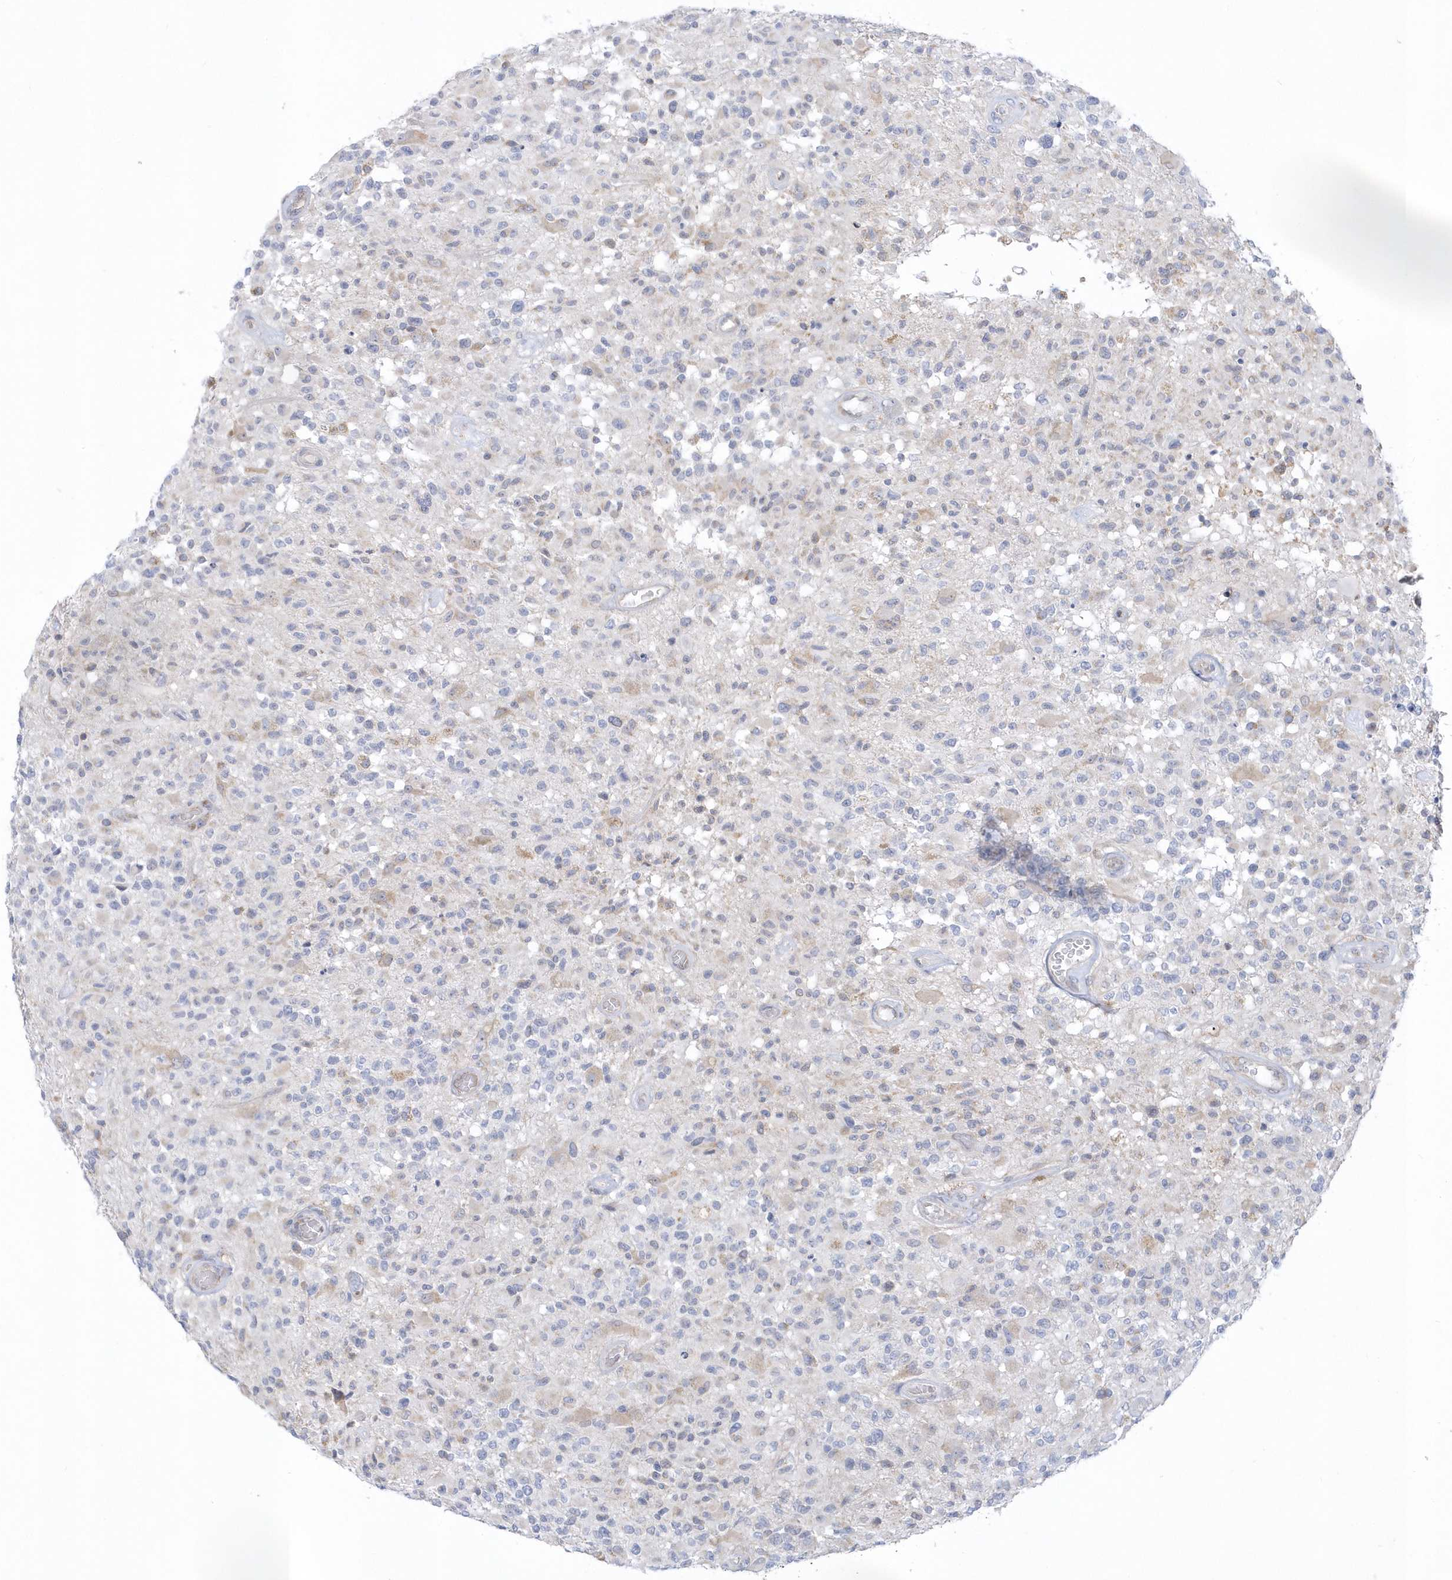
{"staining": {"intensity": "negative", "quantity": "none", "location": "none"}, "tissue": "glioma", "cell_type": "Tumor cells", "image_type": "cancer", "snomed": [{"axis": "morphology", "description": "Glioma, malignant, High grade"}, {"axis": "morphology", "description": "Glioblastoma, NOS"}, {"axis": "topography", "description": "Brain"}], "caption": "This is a image of immunohistochemistry (IHC) staining of malignant glioma (high-grade), which shows no expression in tumor cells.", "gene": "PCBD1", "patient": {"sex": "male", "age": 60}}